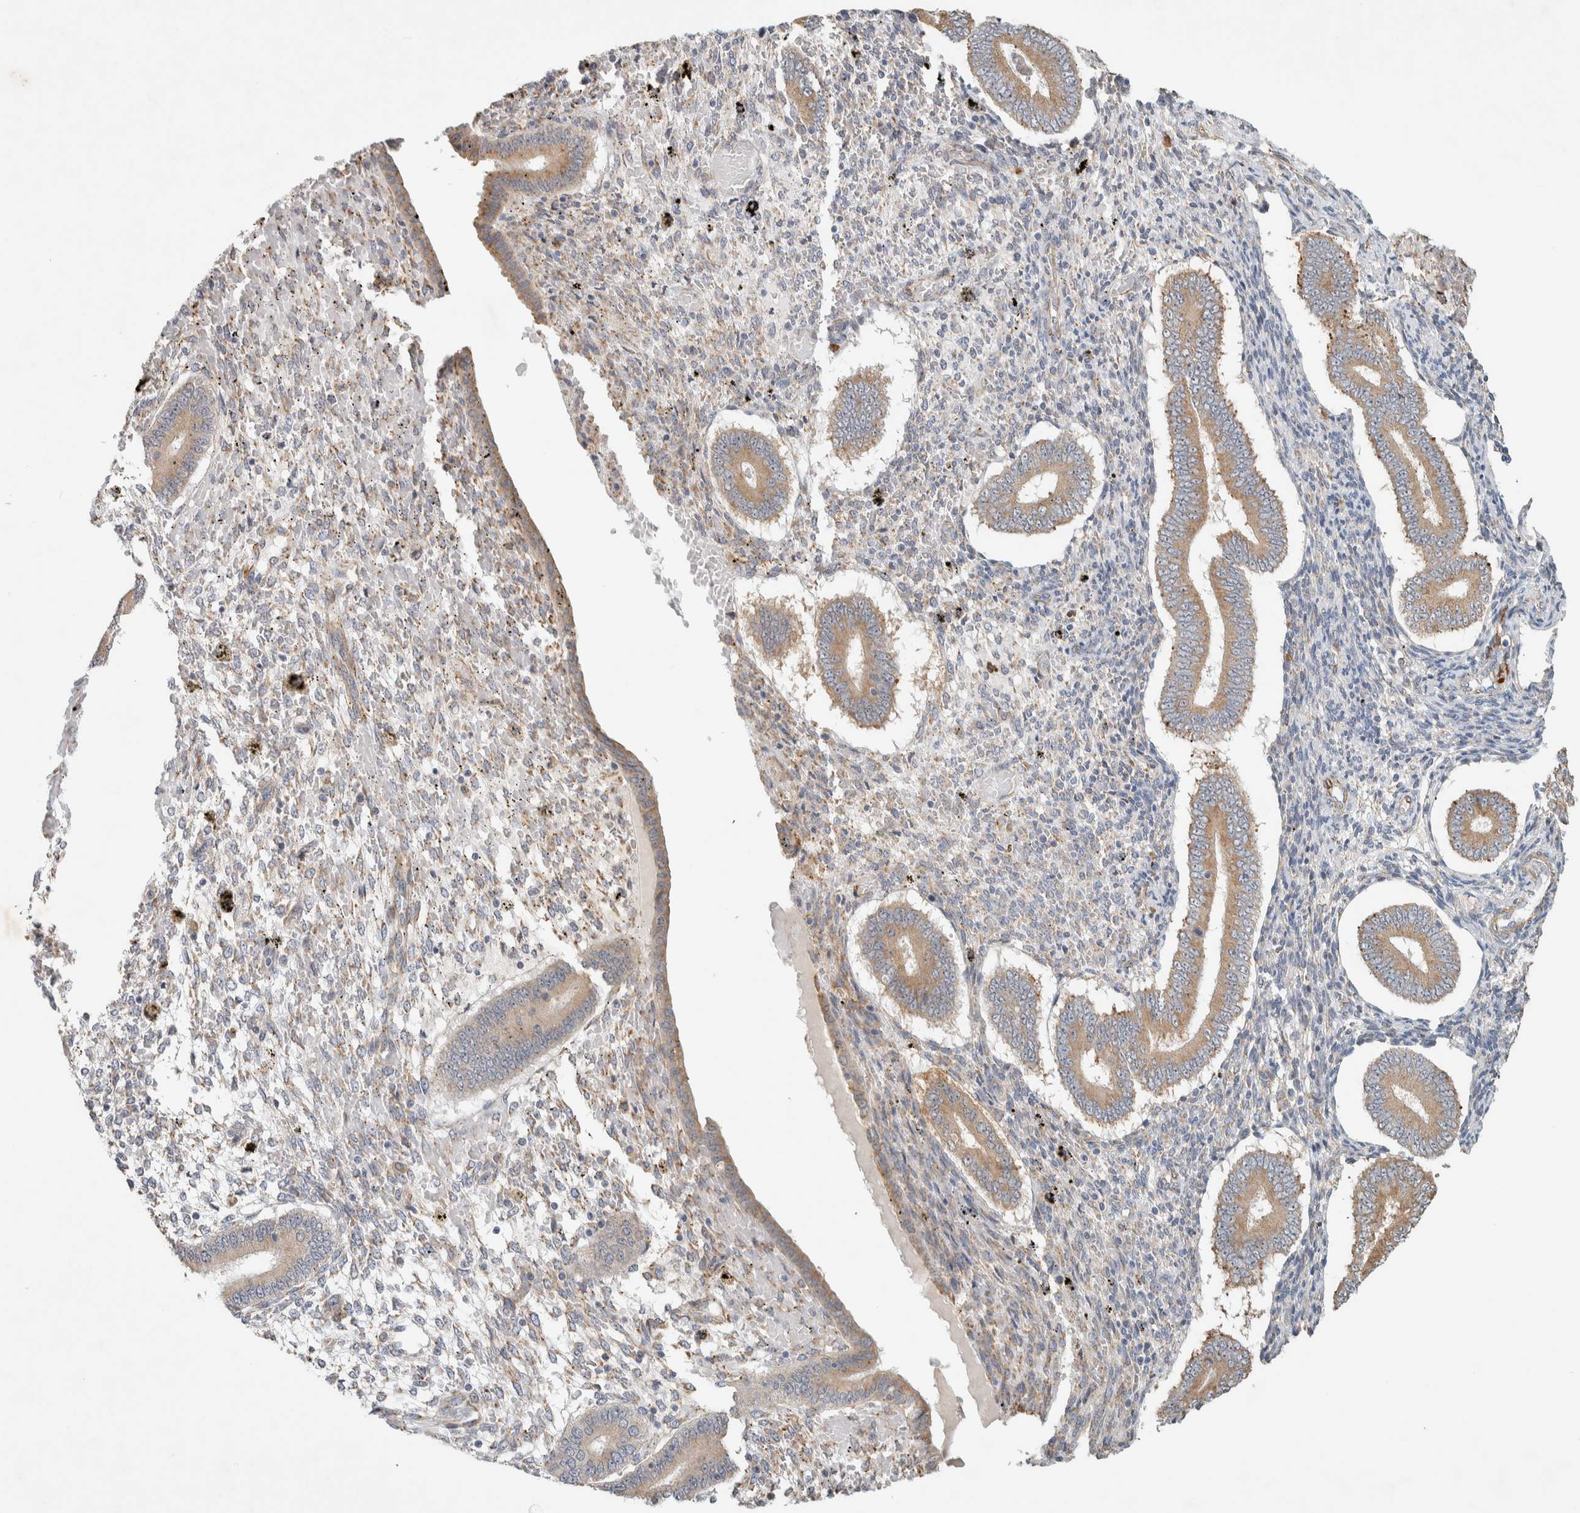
{"staining": {"intensity": "negative", "quantity": "none", "location": "none"}, "tissue": "endometrium", "cell_type": "Cells in endometrial stroma", "image_type": "normal", "snomed": [{"axis": "morphology", "description": "Normal tissue, NOS"}, {"axis": "topography", "description": "Endometrium"}], "caption": "This is a histopathology image of IHC staining of normal endometrium, which shows no positivity in cells in endometrial stroma. Brightfield microscopy of immunohistochemistry stained with DAB (3,3'-diaminobenzidine) (brown) and hematoxylin (blue), captured at high magnification.", "gene": "KLHL40", "patient": {"sex": "female", "age": 42}}